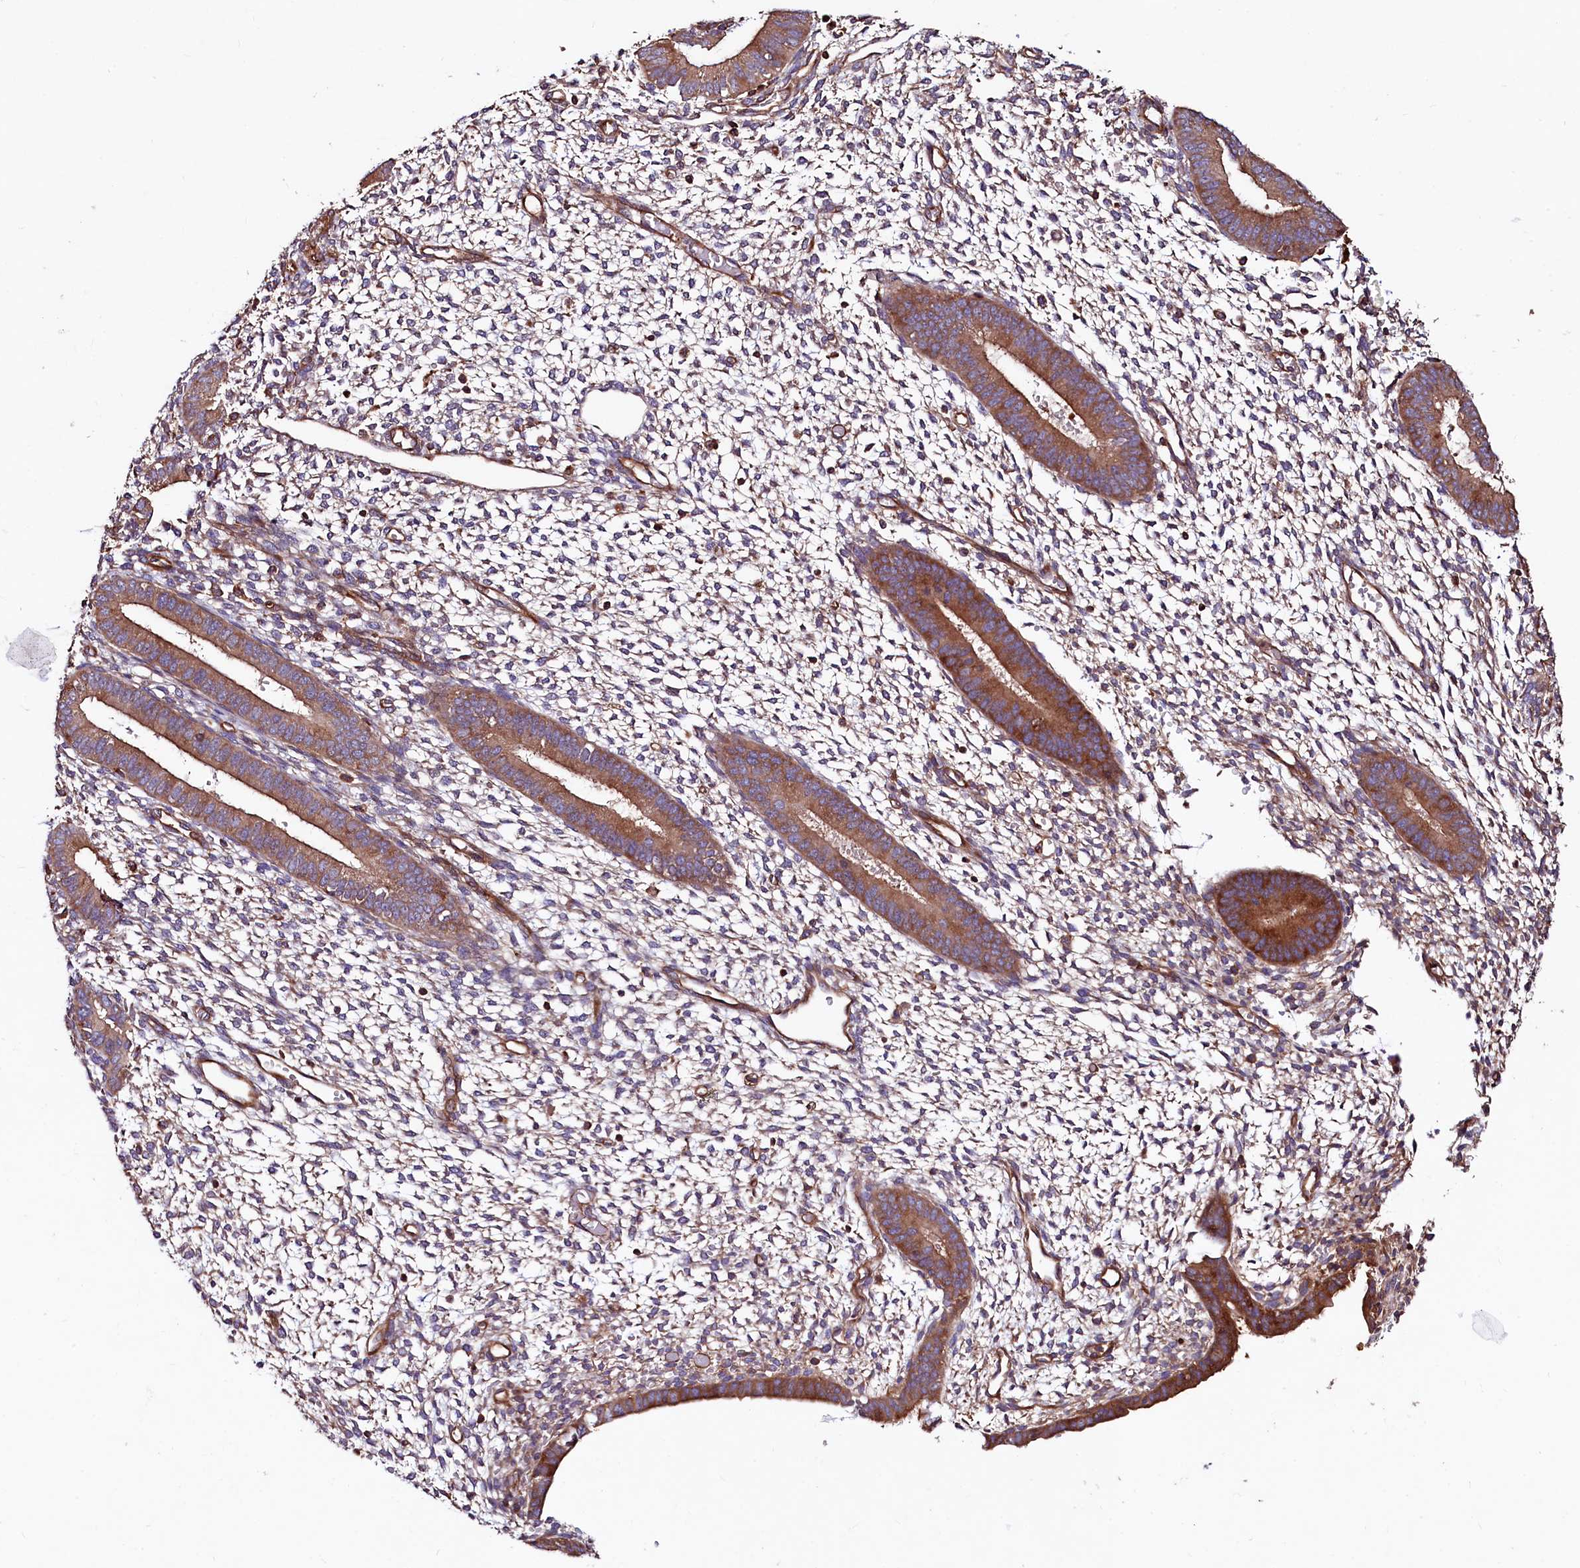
{"staining": {"intensity": "negative", "quantity": "none", "location": "none"}, "tissue": "endometrium", "cell_type": "Cells in endometrial stroma", "image_type": "normal", "snomed": [{"axis": "morphology", "description": "Normal tissue, NOS"}, {"axis": "topography", "description": "Endometrium"}], "caption": "IHC of benign human endometrium displays no staining in cells in endometrial stroma.", "gene": "KLHDC4", "patient": {"sex": "female", "age": 46}}